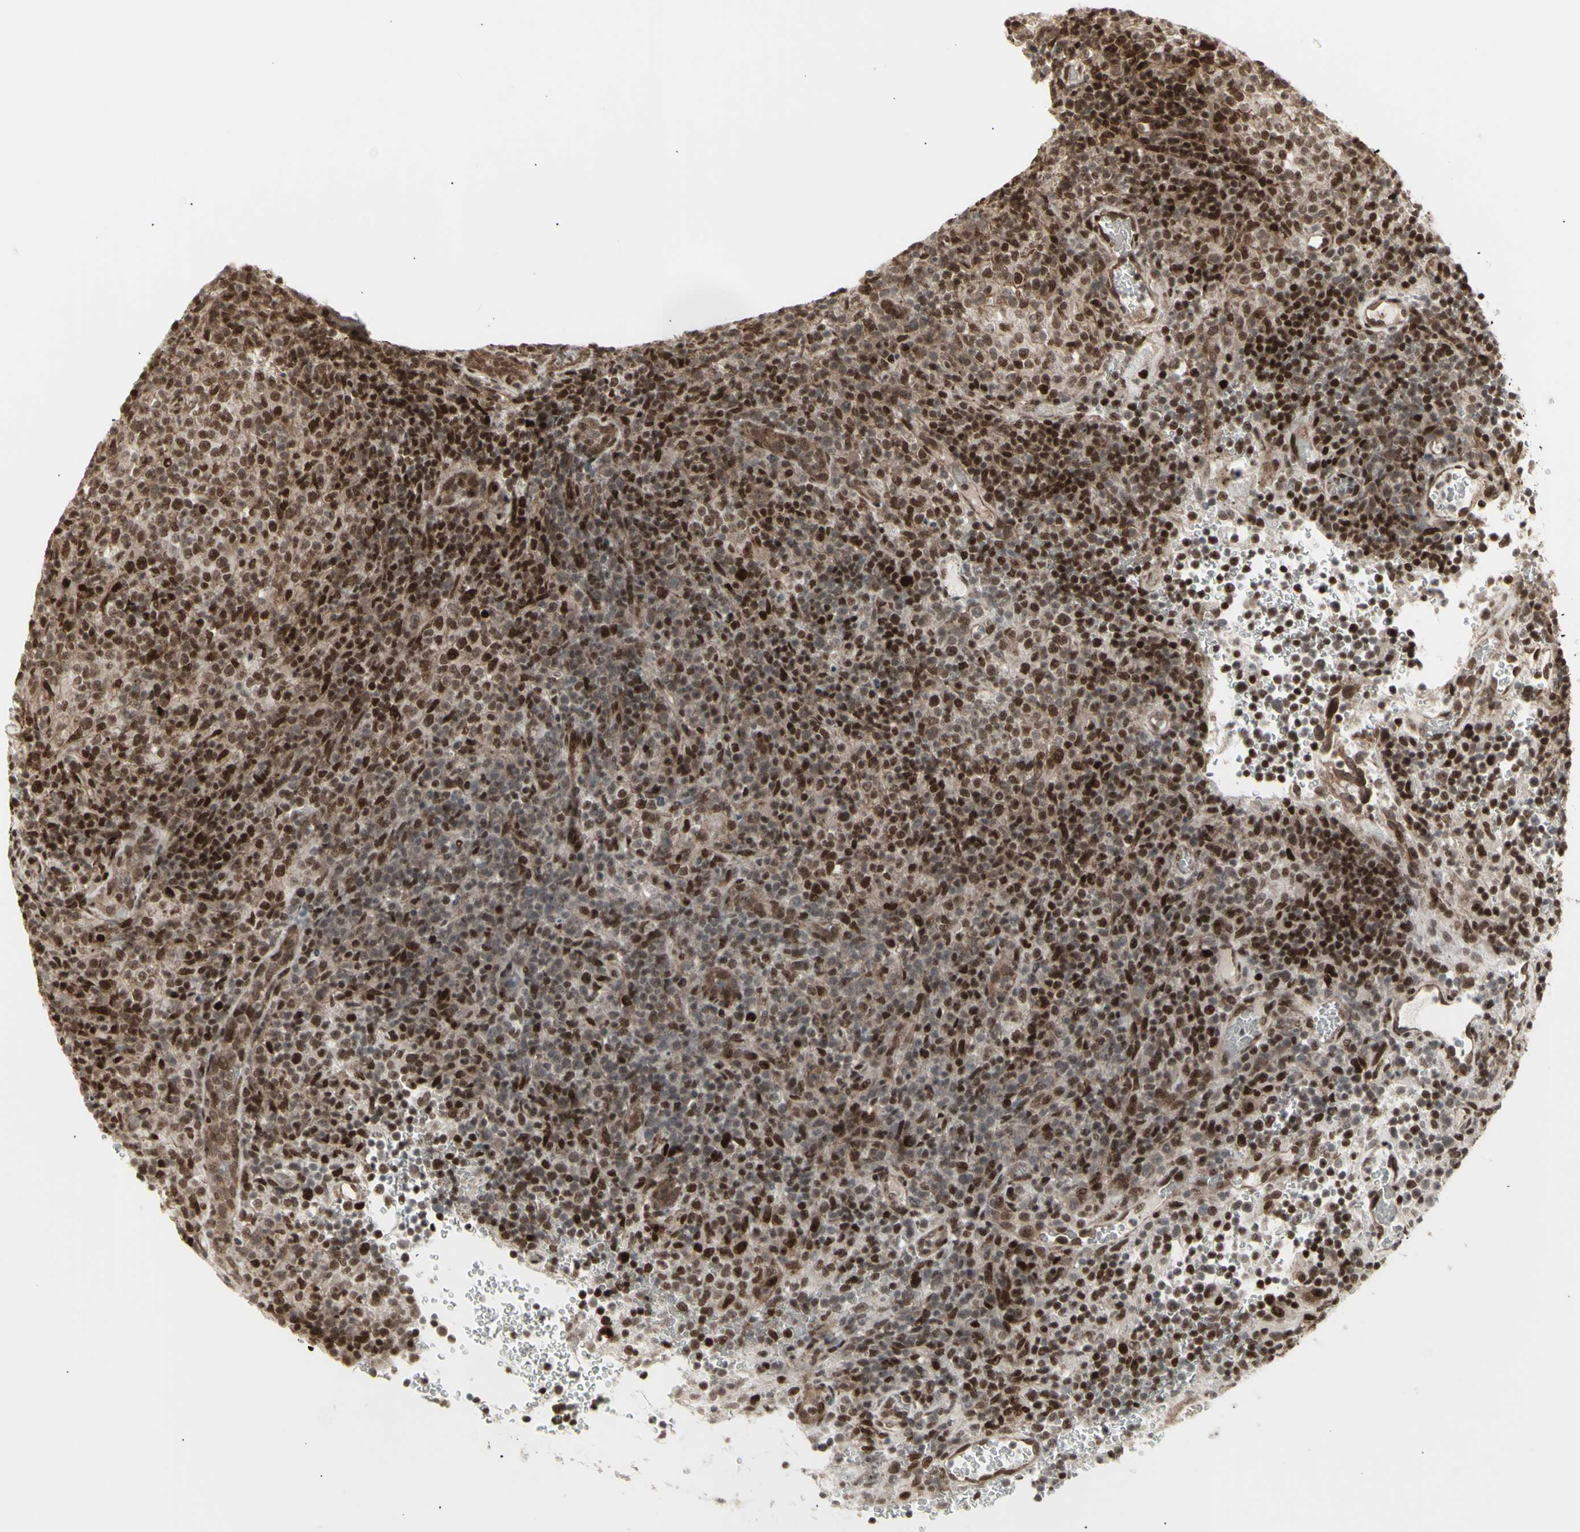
{"staining": {"intensity": "moderate", "quantity": ">75%", "location": "cytoplasmic/membranous,nuclear"}, "tissue": "lymphoma", "cell_type": "Tumor cells", "image_type": "cancer", "snomed": [{"axis": "morphology", "description": "Malignant lymphoma, non-Hodgkin's type, High grade"}, {"axis": "topography", "description": "Lymph node"}], "caption": "A histopathology image showing moderate cytoplasmic/membranous and nuclear positivity in about >75% of tumor cells in lymphoma, as visualized by brown immunohistochemical staining.", "gene": "CBX1", "patient": {"sex": "female", "age": 76}}